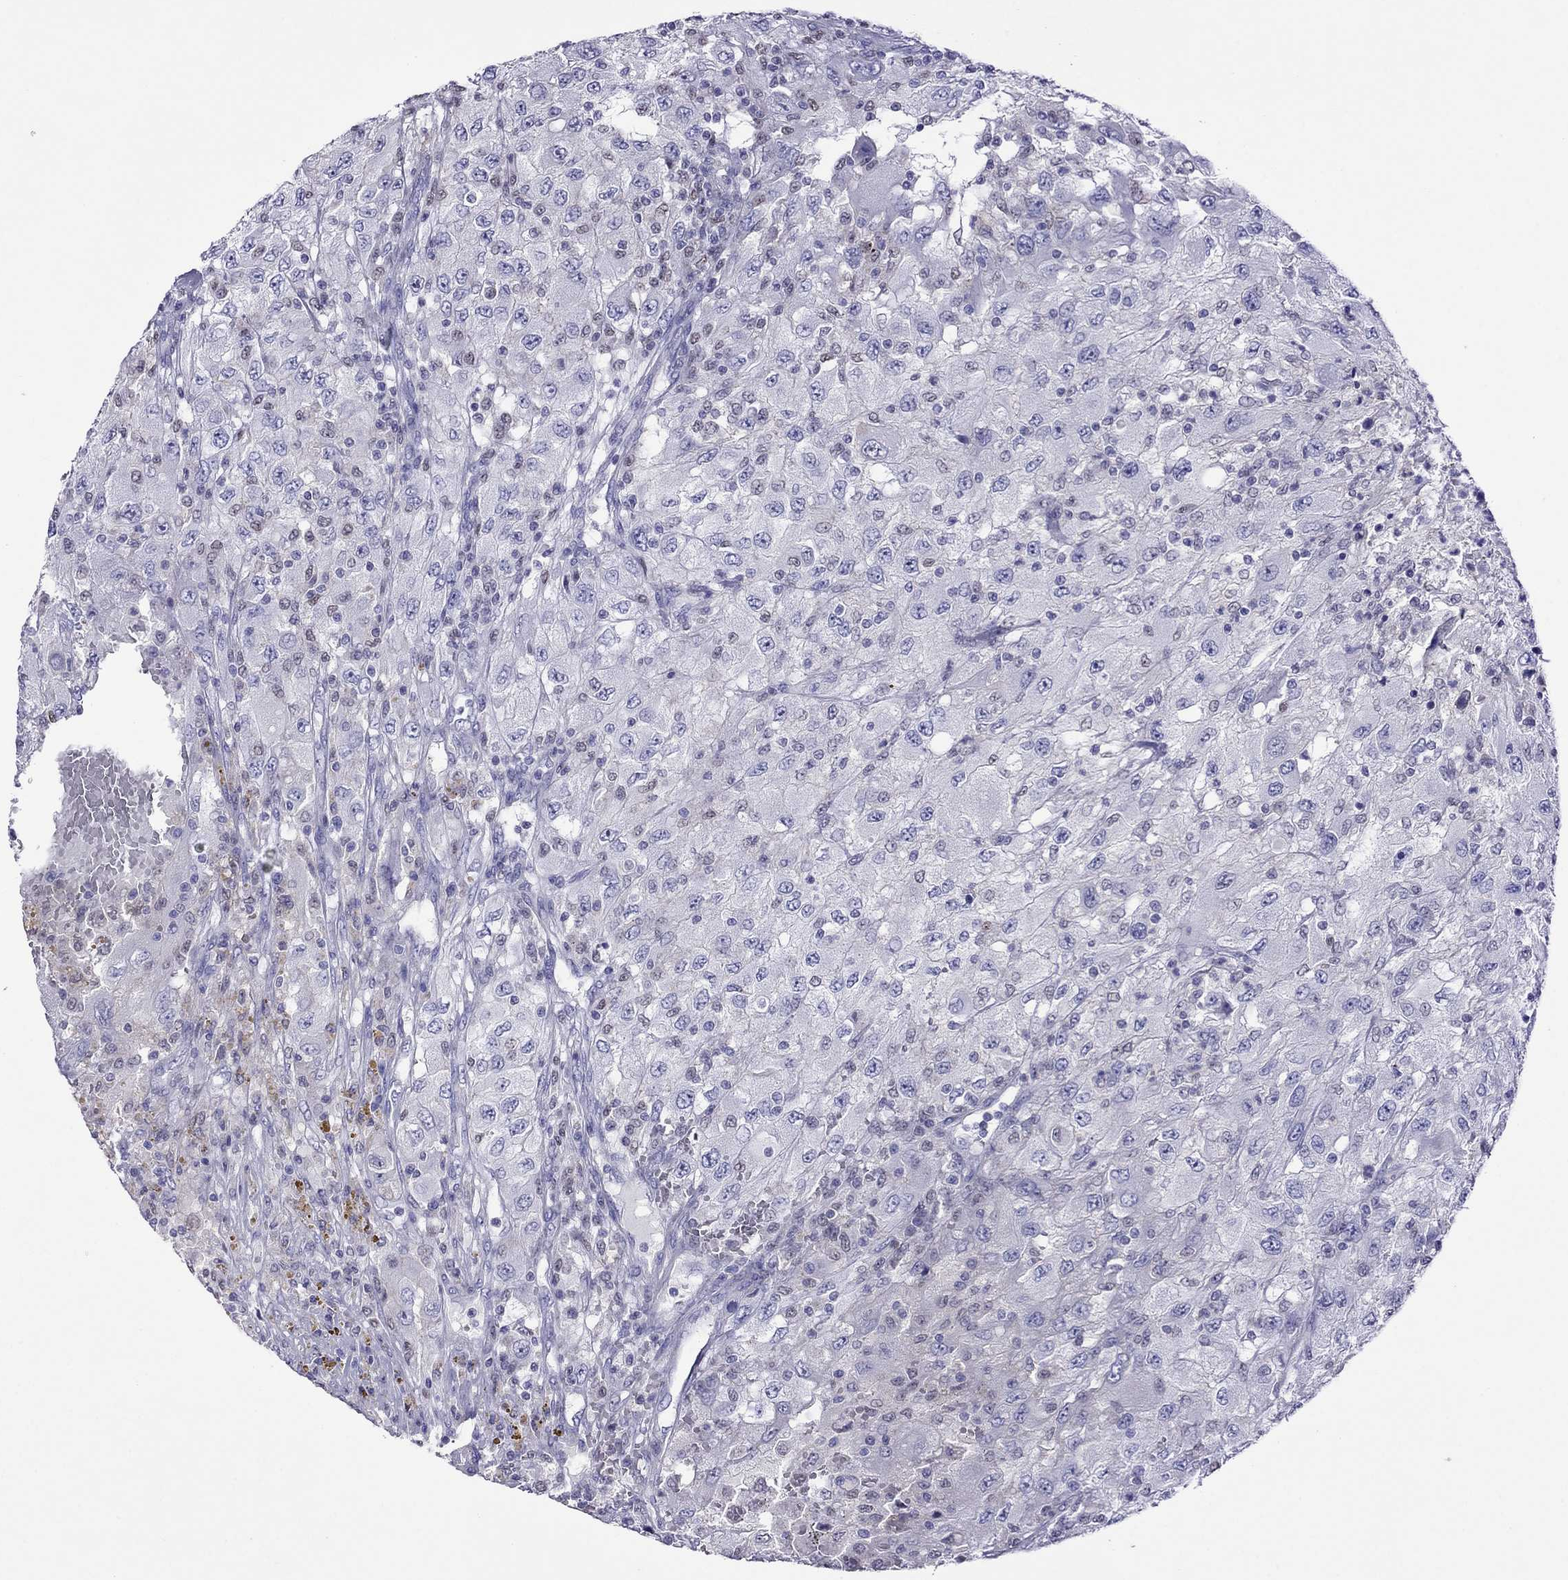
{"staining": {"intensity": "negative", "quantity": "none", "location": "none"}, "tissue": "renal cancer", "cell_type": "Tumor cells", "image_type": "cancer", "snomed": [{"axis": "morphology", "description": "Adenocarcinoma, NOS"}, {"axis": "topography", "description": "Kidney"}], "caption": "Tumor cells are negative for protein expression in human renal cancer (adenocarcinoma).", "gene": "MPZ", "patient": {"sex": "female", "age": 67}}